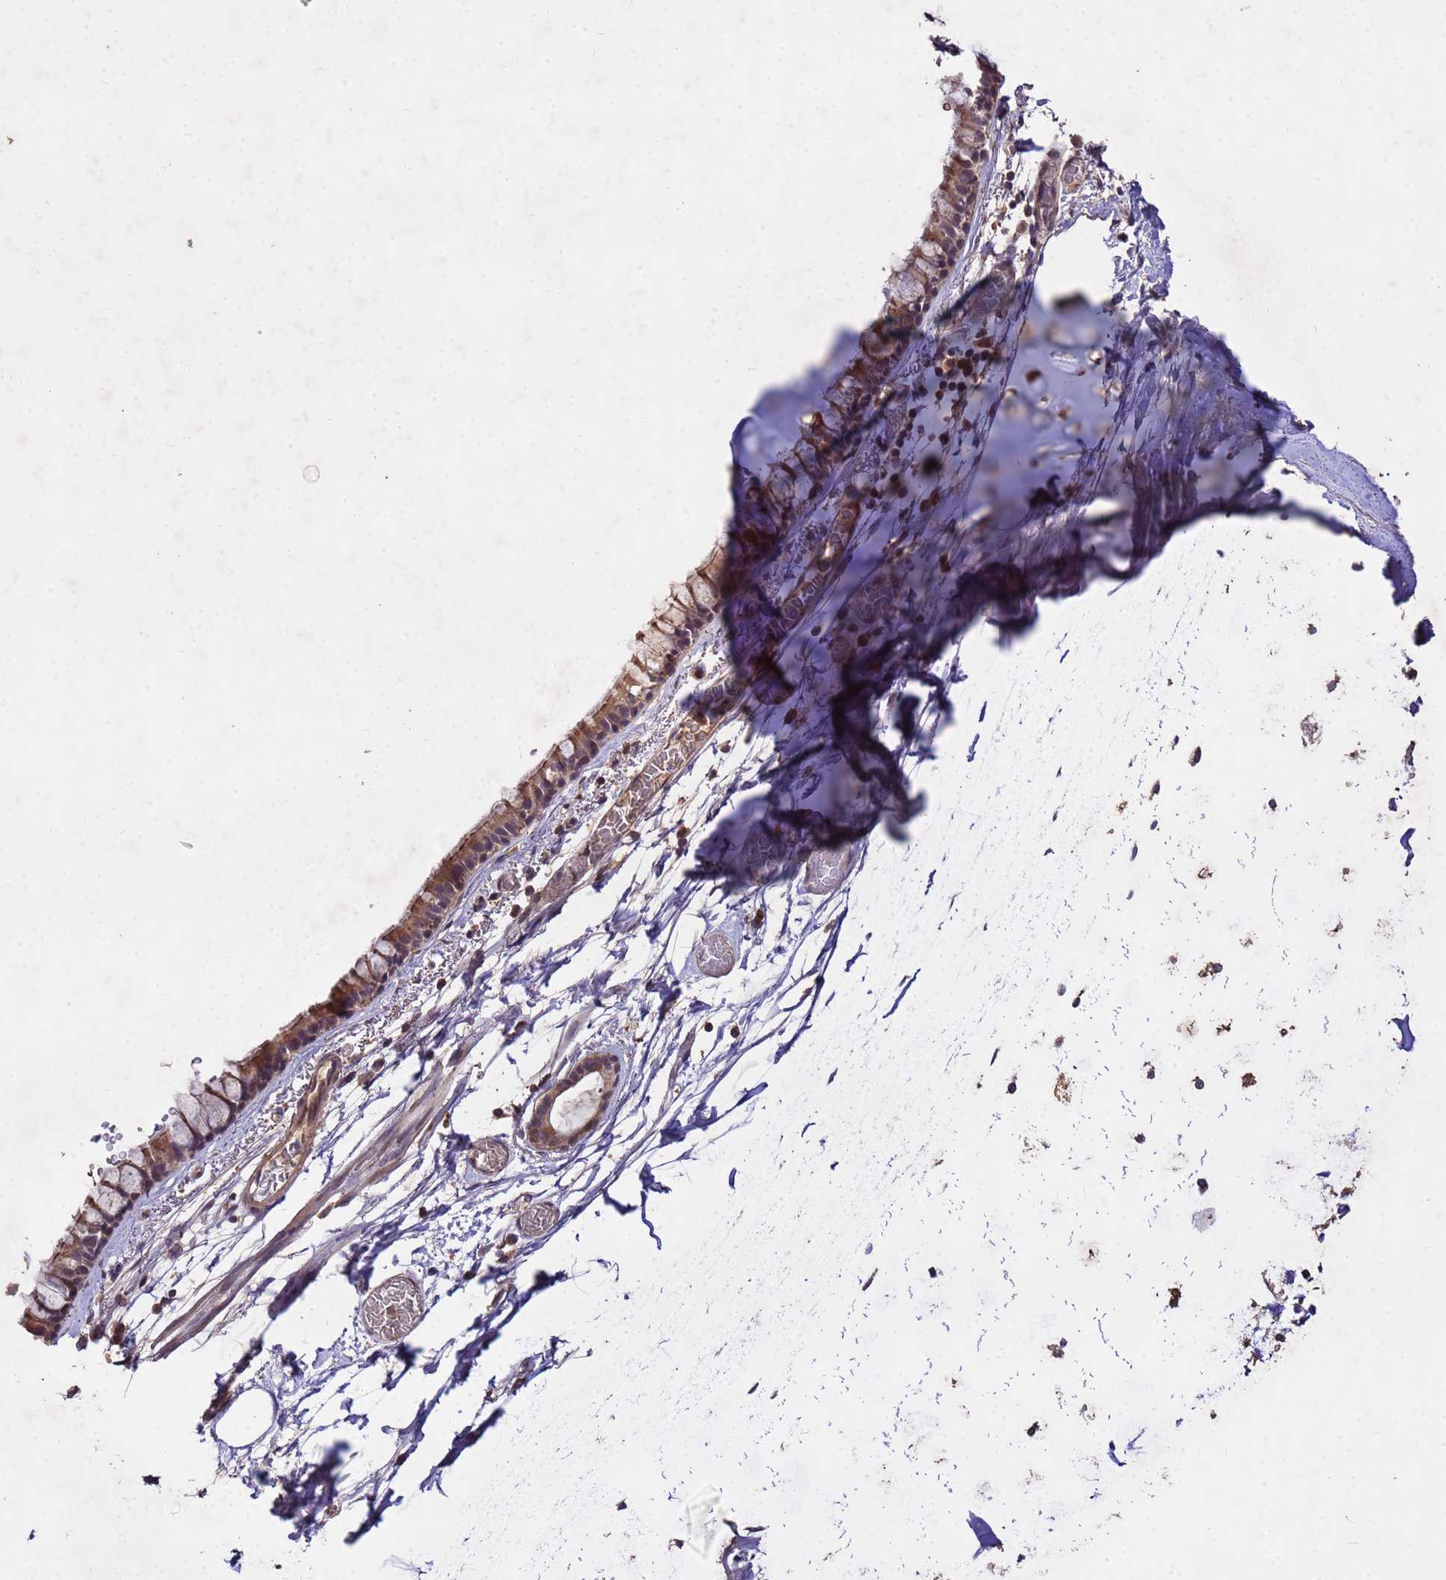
{"staining": {"intensity": "moderate", "quantity": ">75%", "location": "cytoplasmic/membranous"}, "tissue": "bronchus", "cell_type": "Respiratory epithelial cells", "image_type": "normal", "snomed": [{"axis": "morphology", "description": "Normal tissue, NOS"}, {"axis": "topography", "description": "Cartilage tissue"}], "caption": "Immunohistochemistry (IHC) of benign human bronchus reveals medium levels of moderate cytoplasmic/membranous expression in approximately >75% of respiratory epithelial cells.", "gene": "TOR4A", "patient": {"sex": "male", "age": 63}}